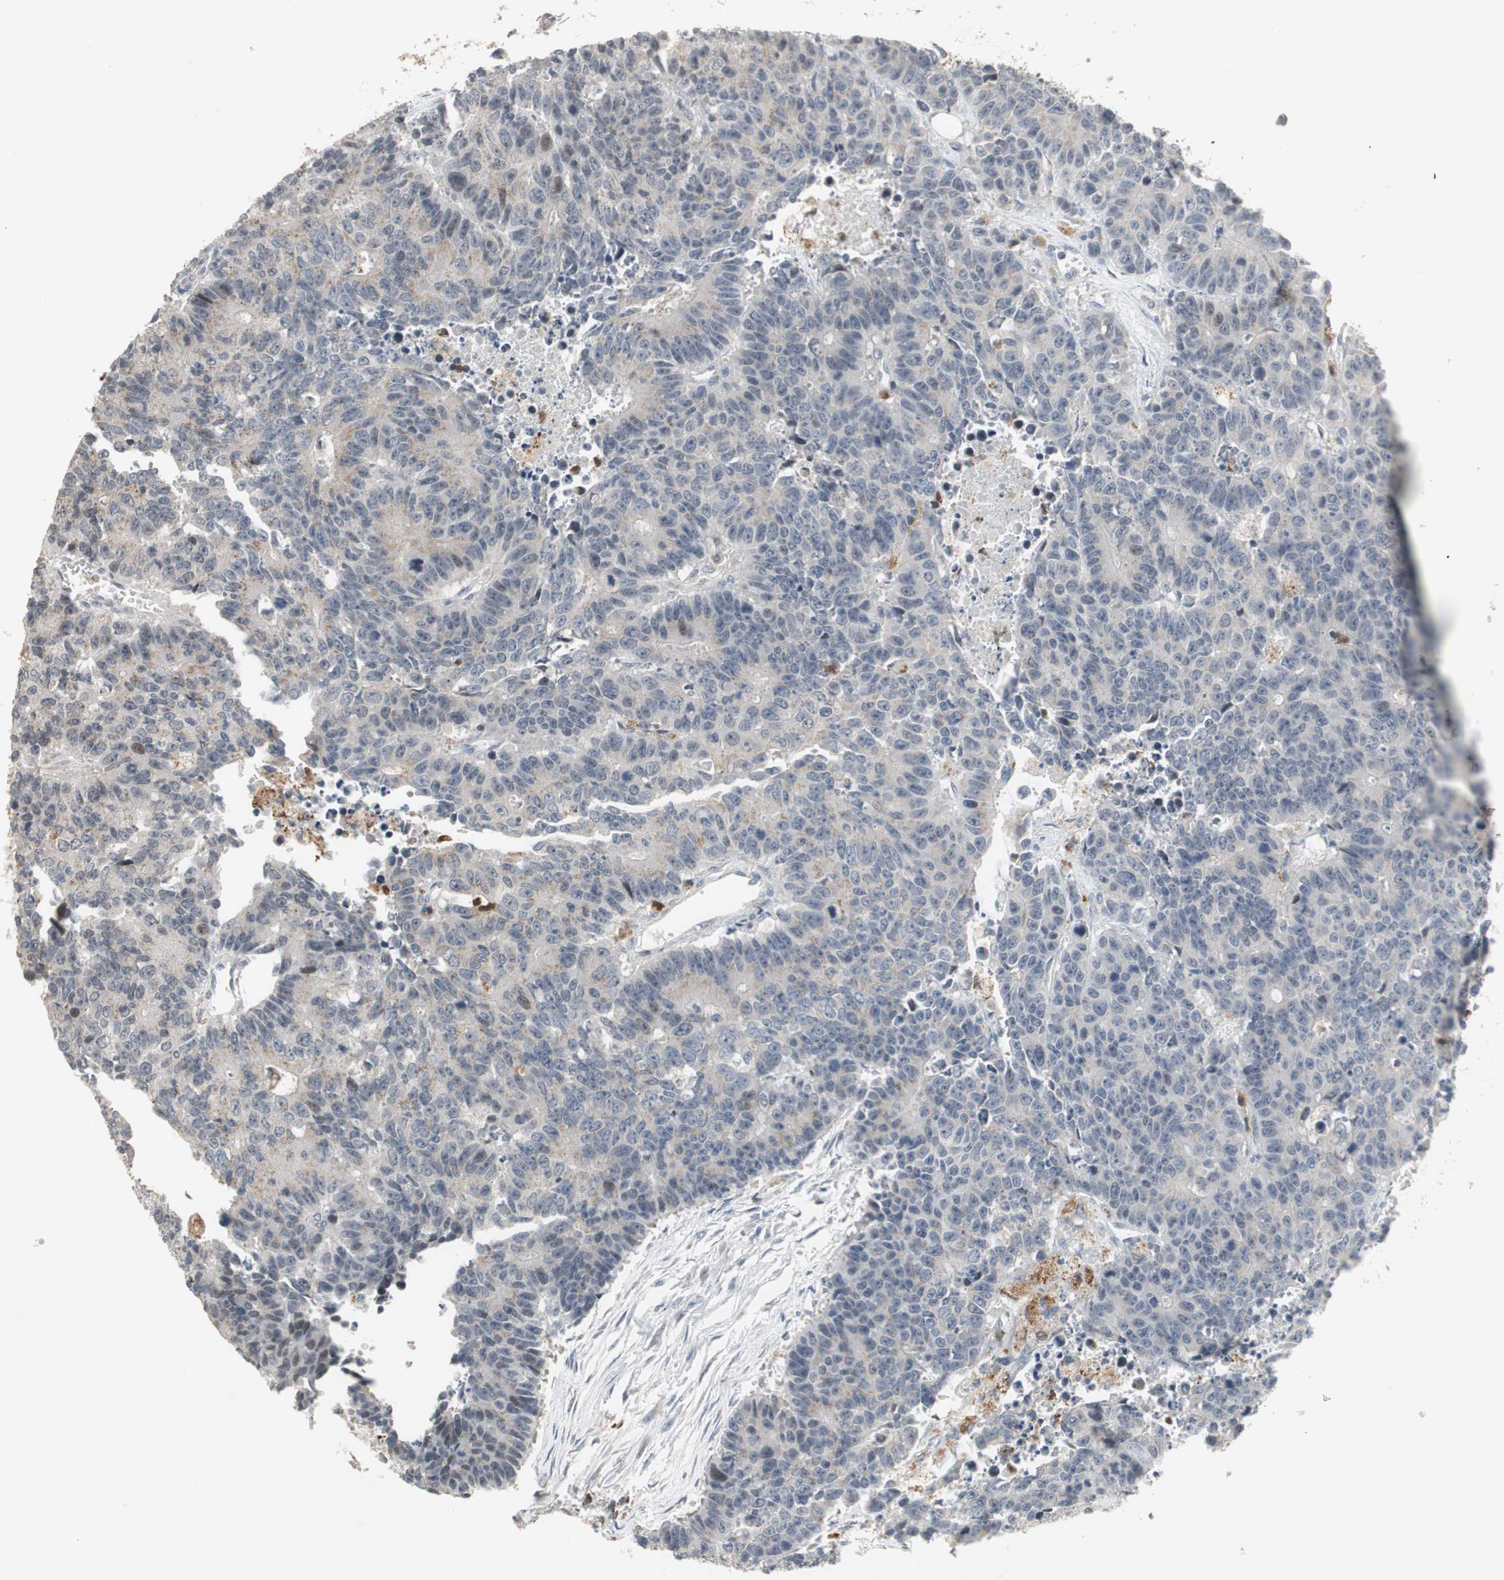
{"staining": {"intensity": "weak", "quantity": "<25%", "location": "nuclear"}, "tissue": "colorectal cancer", "cell_type": "Tumor cells", "image_type": "cancer", "snomed": [{"axis": "morphology", "description": "Adenocarcinoma, NOS"}, {"axis": "topography", "description": "Colon"}], "caption": "The immunohistochemistry histopathology image has no significant expression in tumor cells of colorectal adenocarcinoma tissue. Brightfield microscopy of immunohistochemistry (IHC) stained with DAB (3,3'-diaminobenzidine) (brown) and hematoxylin (blue), captured at high magnification.", "gene": "SNX4", "patient": {"sex": "female", "age": 86}}